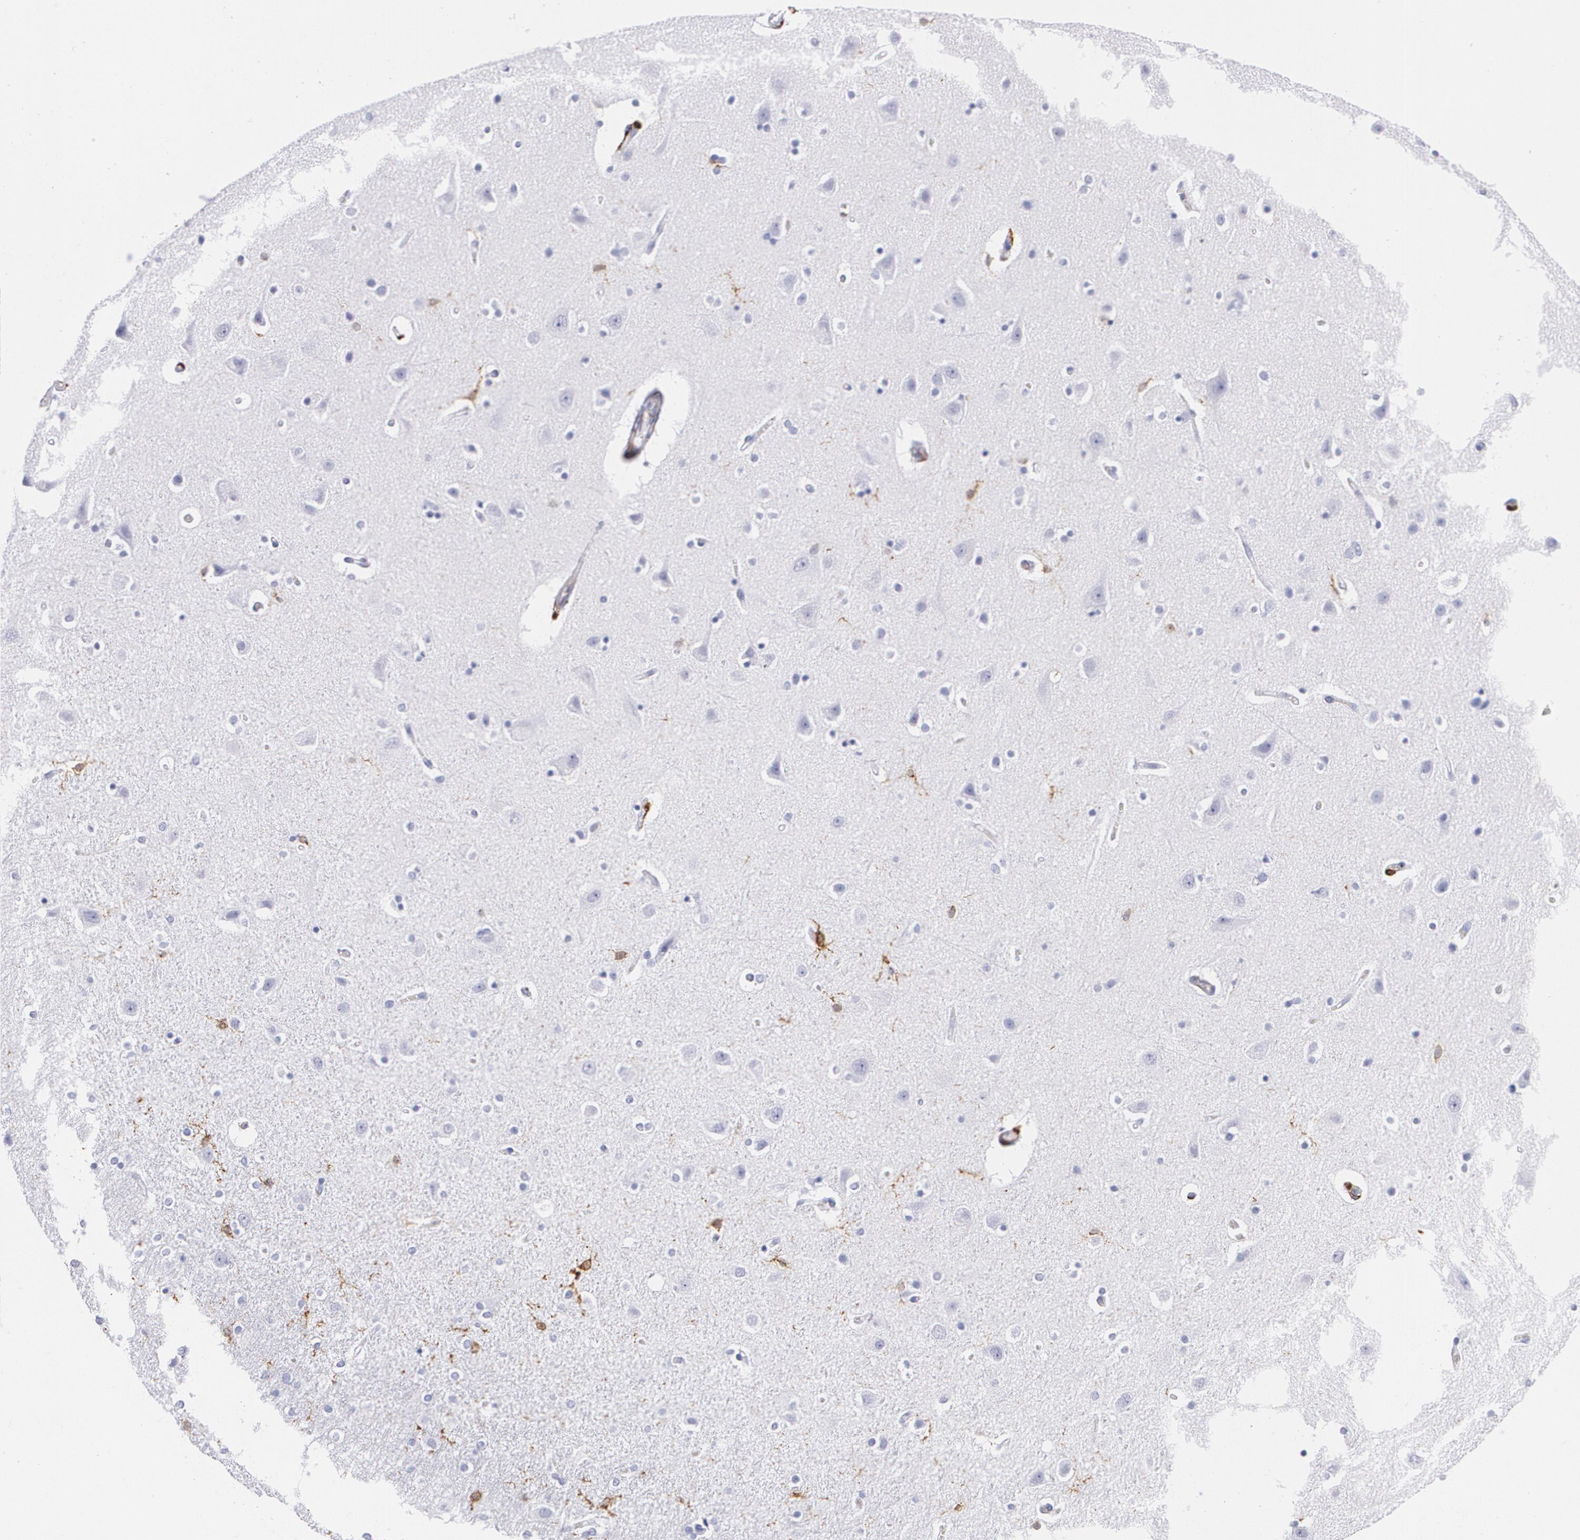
{"staining": {"intensity": "strong", "quantity": "<25%", "location": "cytoplasmic/membranous"}, "tissue": "caudate", "cell_type": "Glial cells", "image_type": "normal", "snomed": [{"axis": "morphology", "description": "Normal tissue, NOS"}, {"axis": "topography", "description": "Lateral ventricle wall"}], "caption": "Glial cells reveal medium levels of strong cytoplasmic/membranous expression in approximately <25% of cells in benign human caudate. Immunohistochemistry stains the protein in brown and the nuclei are stained blue.", "gene": "HLA", "patient": {"sex": "female", "age": 54}}